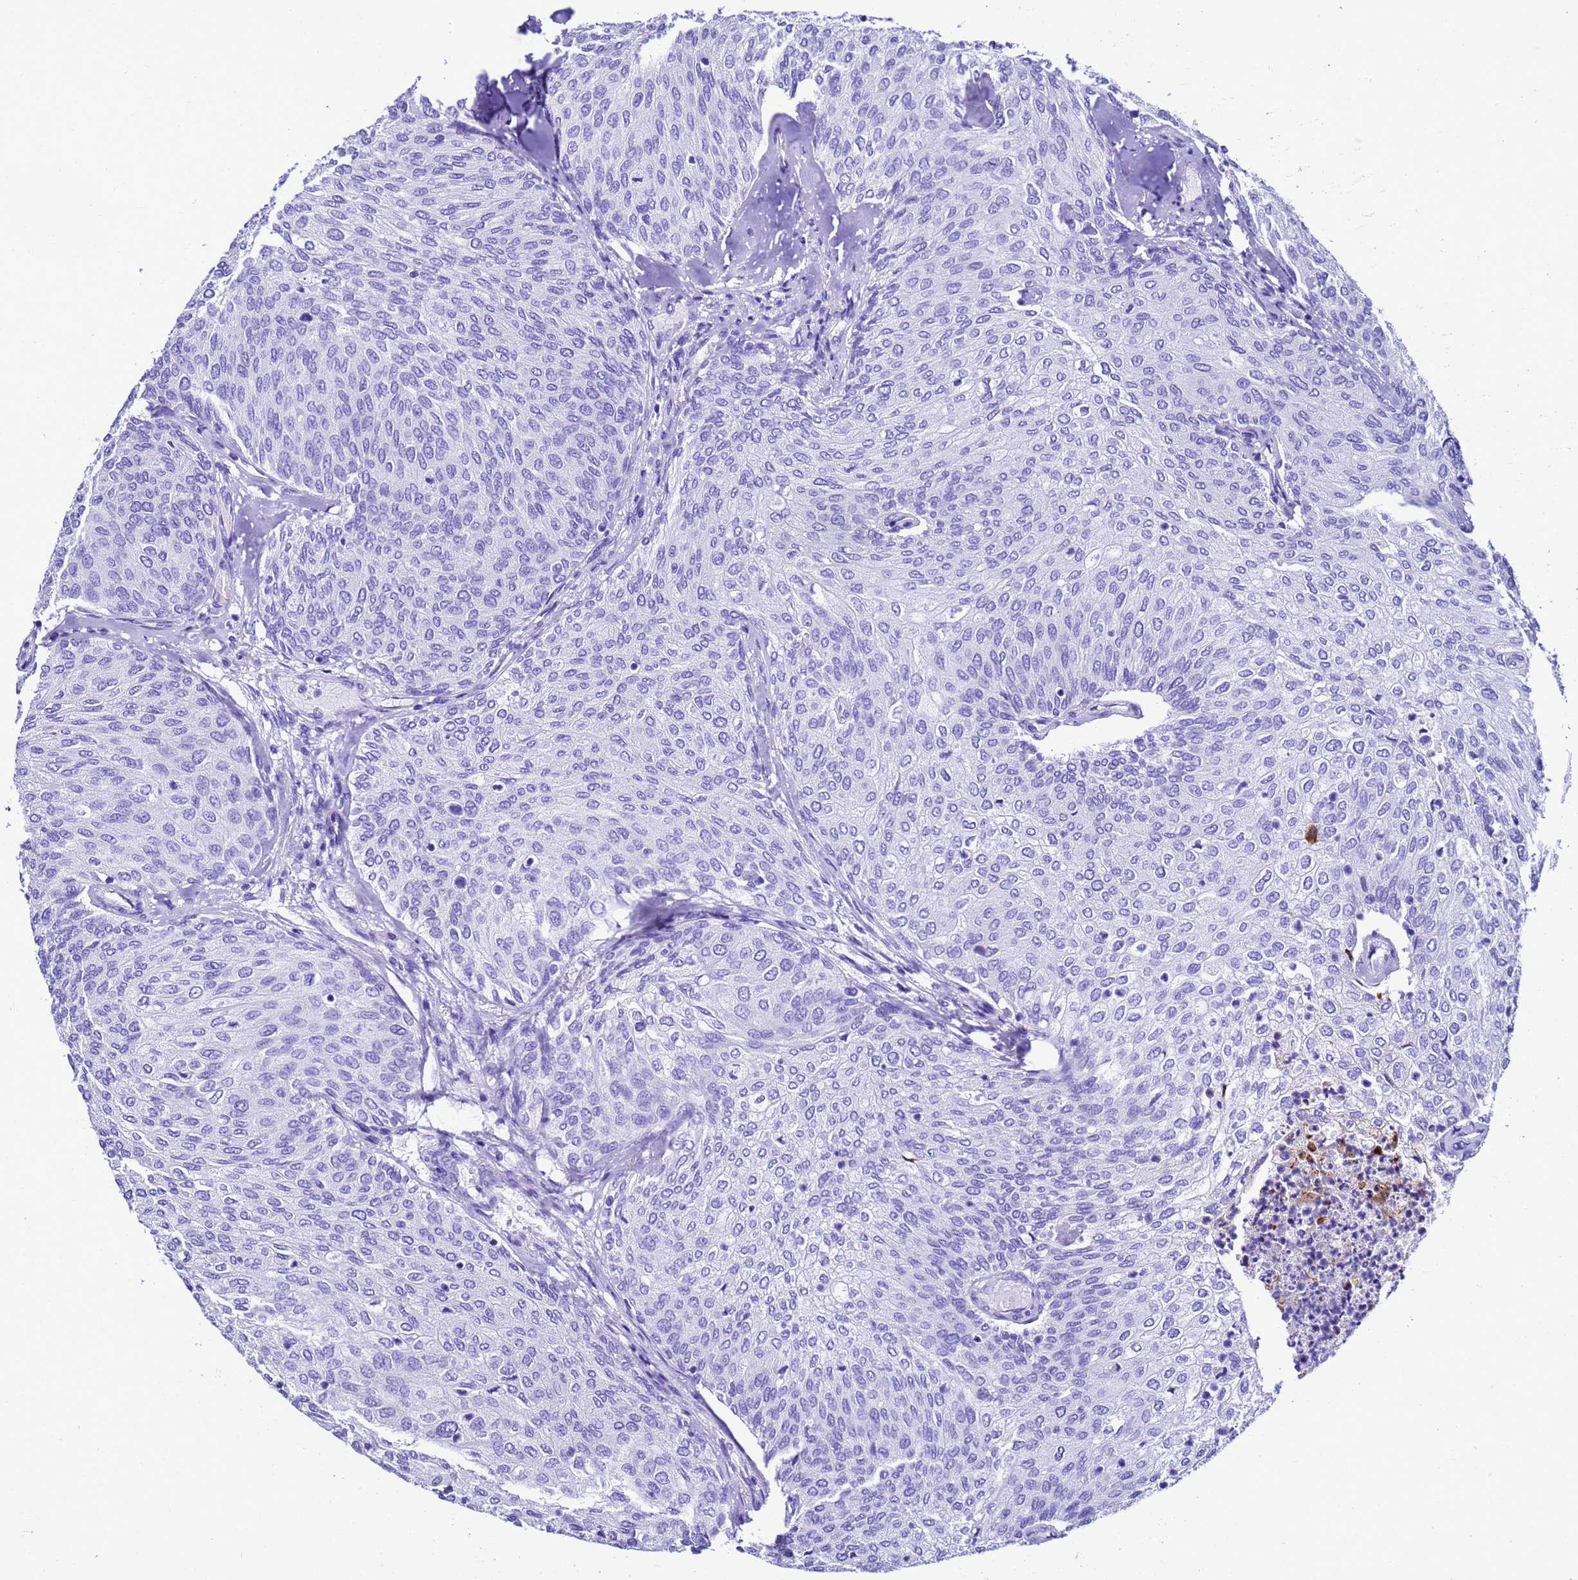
{"staining": {"intensity": "negative", "quantity": "none", "location": "none"}, "tissue": "urothelial cancer", "cell_type": "Tumor cells", "image_type": "cancer", "snomed": [{"axis": "morphology", "description": "Urothelial carcinoma, Low grade"}, {"axis": "topography", "description": "Urinary bladder"}], "caption": "Immunohistochemical staining of human urothelial cancer exhibits no significant staining in tumor cells. Brightfield microscopy of IHC stained with DAB (brown) and hematoxylin (blue), captured at high magnification.", "gene": "UGT2B10", "patient": {"sex": "female", "age": 79}}